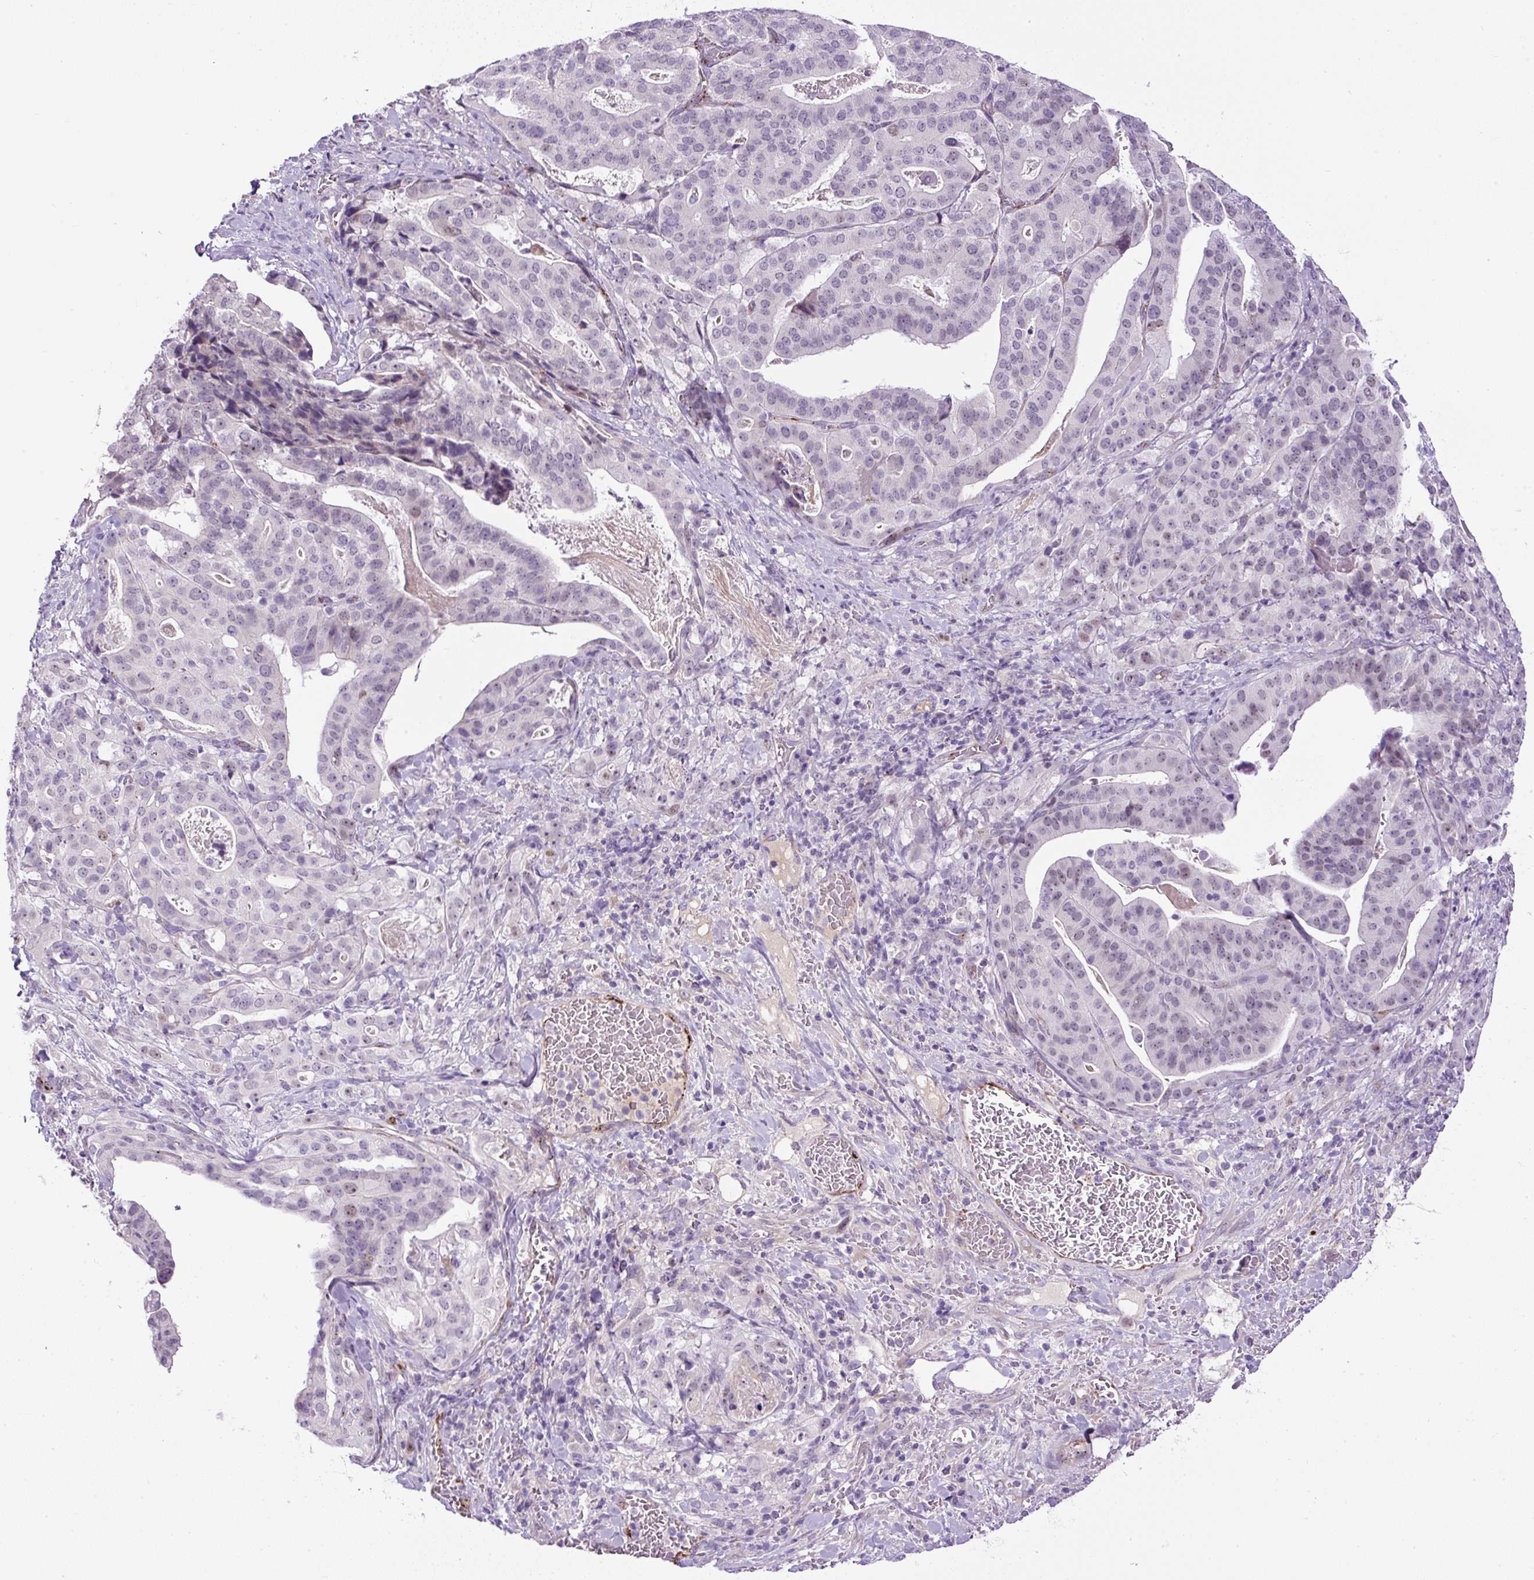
{"staining": {"intensity": "negative", "quantity": "none", "location": "none"}, "tissue": "stomach cancer", "cell_type": "Tumor cells", "image_type": "cancer", "snomed": [{"axis": "morphology", "description": "Adenocarcinoma, NOS"}, {"axis": "topography", "description": "Stomach"}], "caption": "IHC image of neoplastic tissue: human stomach cancer stained with DAB shows no significant protein positivity in tumor cells.", "gene": "LEFTY2", "patient": {"sex": "male", "age": 48}}